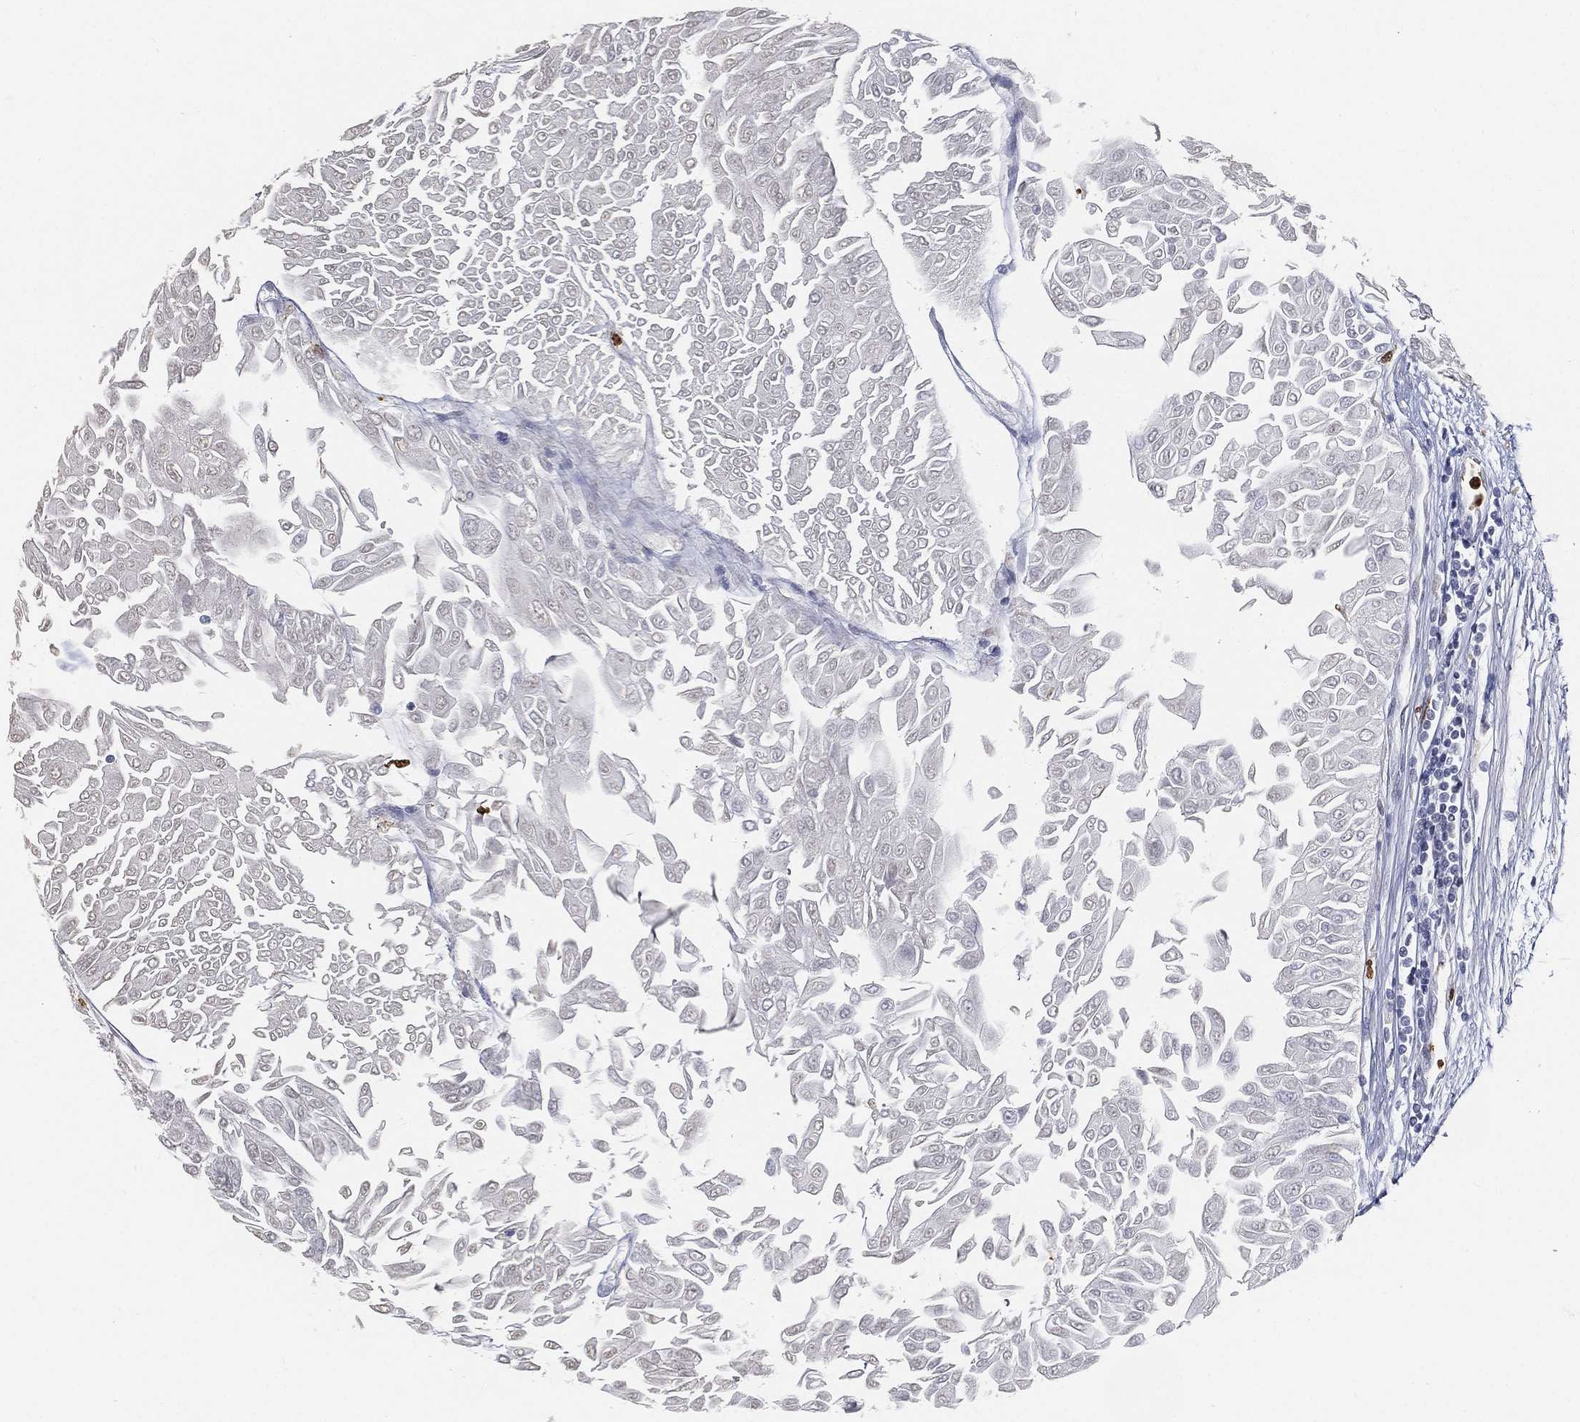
{"staining": {"intensity": "negative", "quantity": "none", "location": "none"}, "tissue": "urothelial cancer", "cell_type": "Tumor cells", "image_type": "cancer", "snomed": [{"axis": "morphology", "description": "Urothelial carcinoma, Low grade"}, {"axis": "topography", "description": "Urinary bladder"}], "caption": "Low-grade urothelial carcinoma stained for a protein using immunohistochemistry (IHC) exhibits no expression tumor cells.", "gene": "ARG1", "patient": {"sex": "male", "age": 67}}